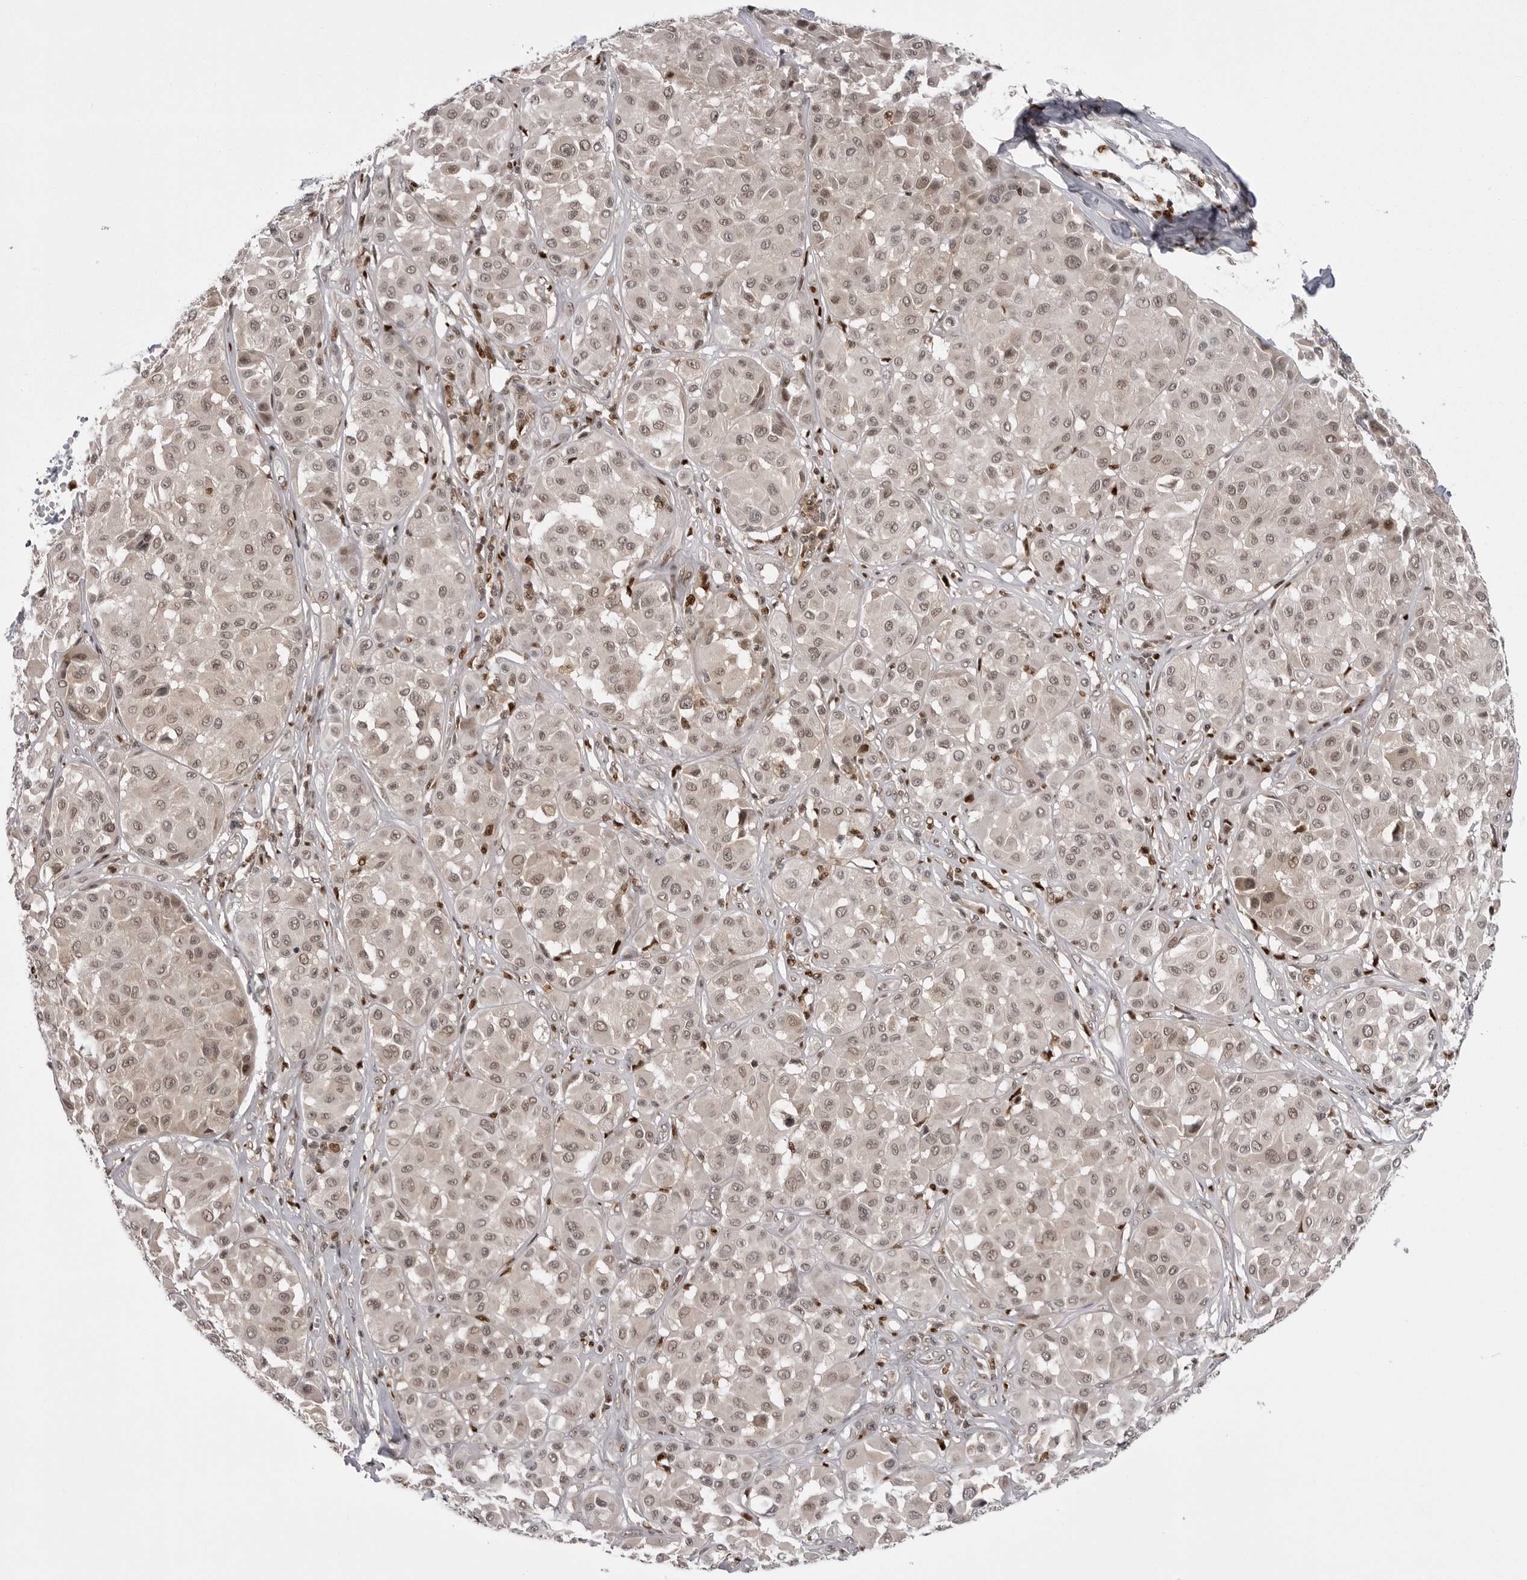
{"staining": {"intensity": "weak", "quantity": ">75%", "location": "cytoplasmic/membranous,nuclear"}, "tissue": "melanoma", "cell_type": "Tumor cells", "image_type": "cancer", "snomed": [{"axis": "morphology", "description": "Malignant melanoma, Metastatic site"}, {"axis": "topography", "description": "Soft tissue"}], "caption": "Melanoma tissue demonstrates weak cytoplasmic/membranous and nuclear expression in approximately >75% of tumor cells, visualized by immunohistochemistry.", "gene": "PTK2B", "patient": {"sex": "male", "age": 41}}